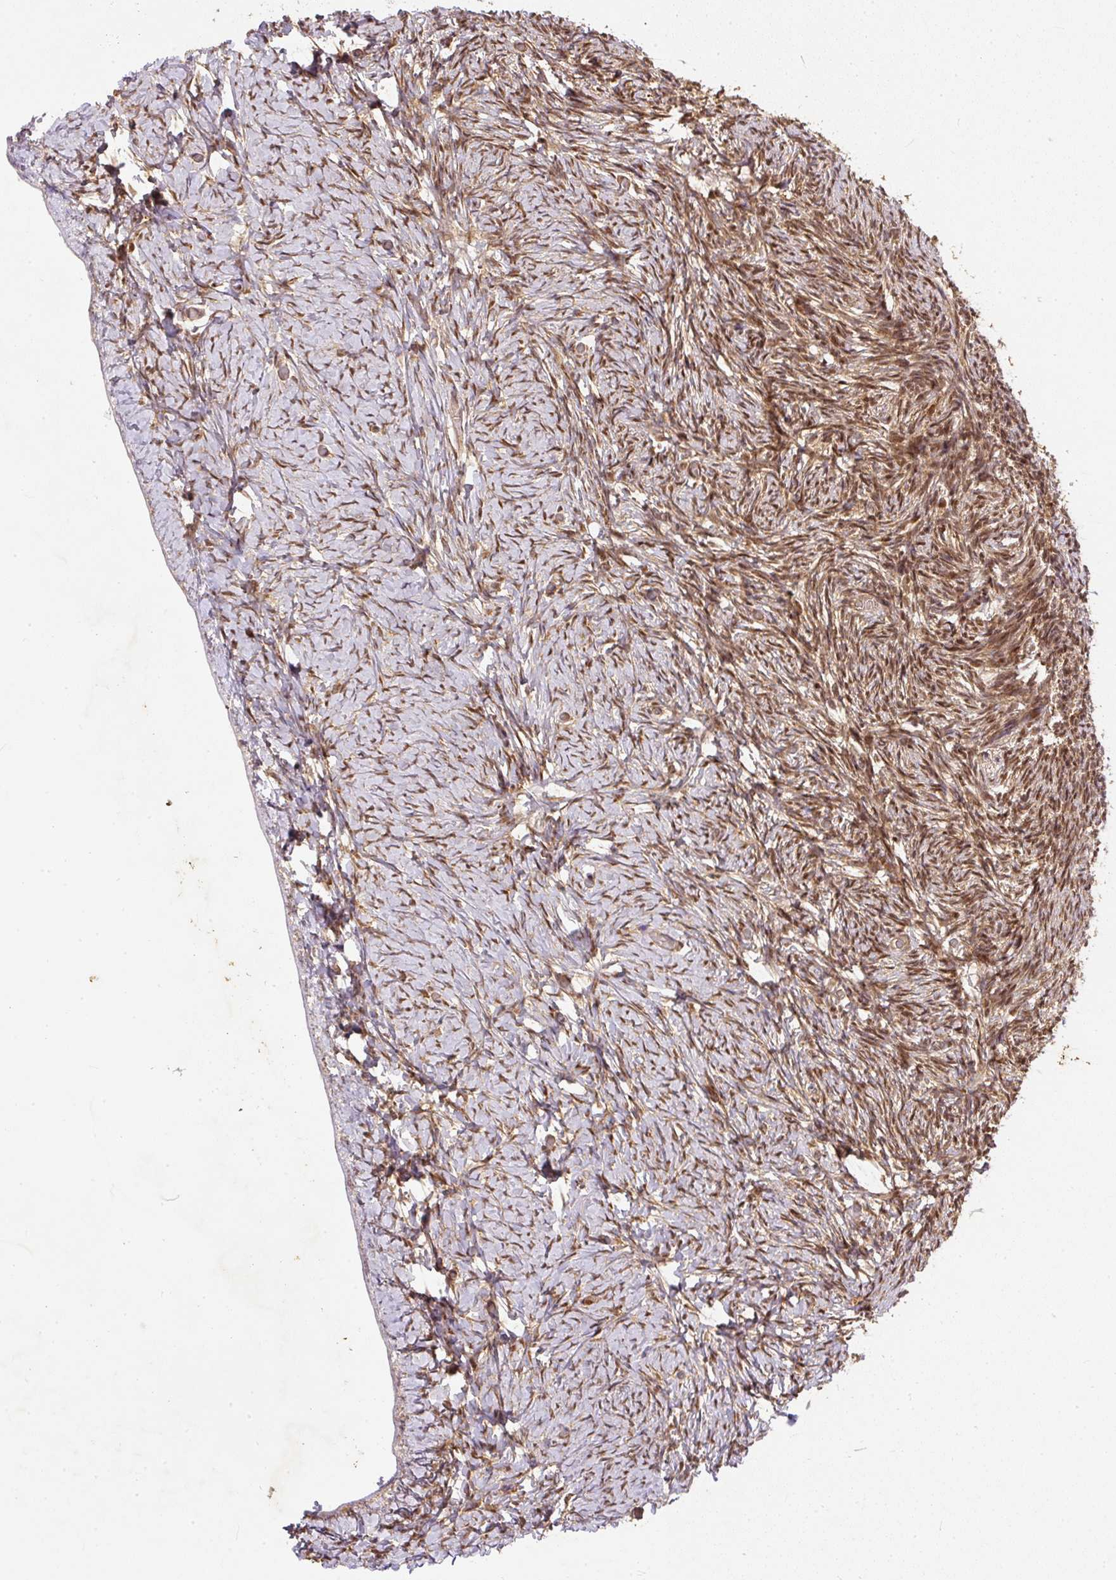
{"staining": {"intensity": "moderate", "quantity": ">75%", "location": "cytoplasmic/membranous"}, "tissue": "ovary", "cell_type": "Follicle cells", "image_type": "normal", "snomed": [{"axis": "morphology", "description": "Normal tissue, NOS"}, {"axis": "topography", "description": "Ovary"}], "caption": "Immunohistochemistry of benign ovary reveals medium levels of moderate cytoplasmic/membranous expression in about >75% of follicle cells. The staining is performed using DAB brown chromogen to label protein expression. The nuclei are counter-stained blue using hematoxylin.", "gene": "PSMD1", "patient": {"sex": "female", "age": 39}}